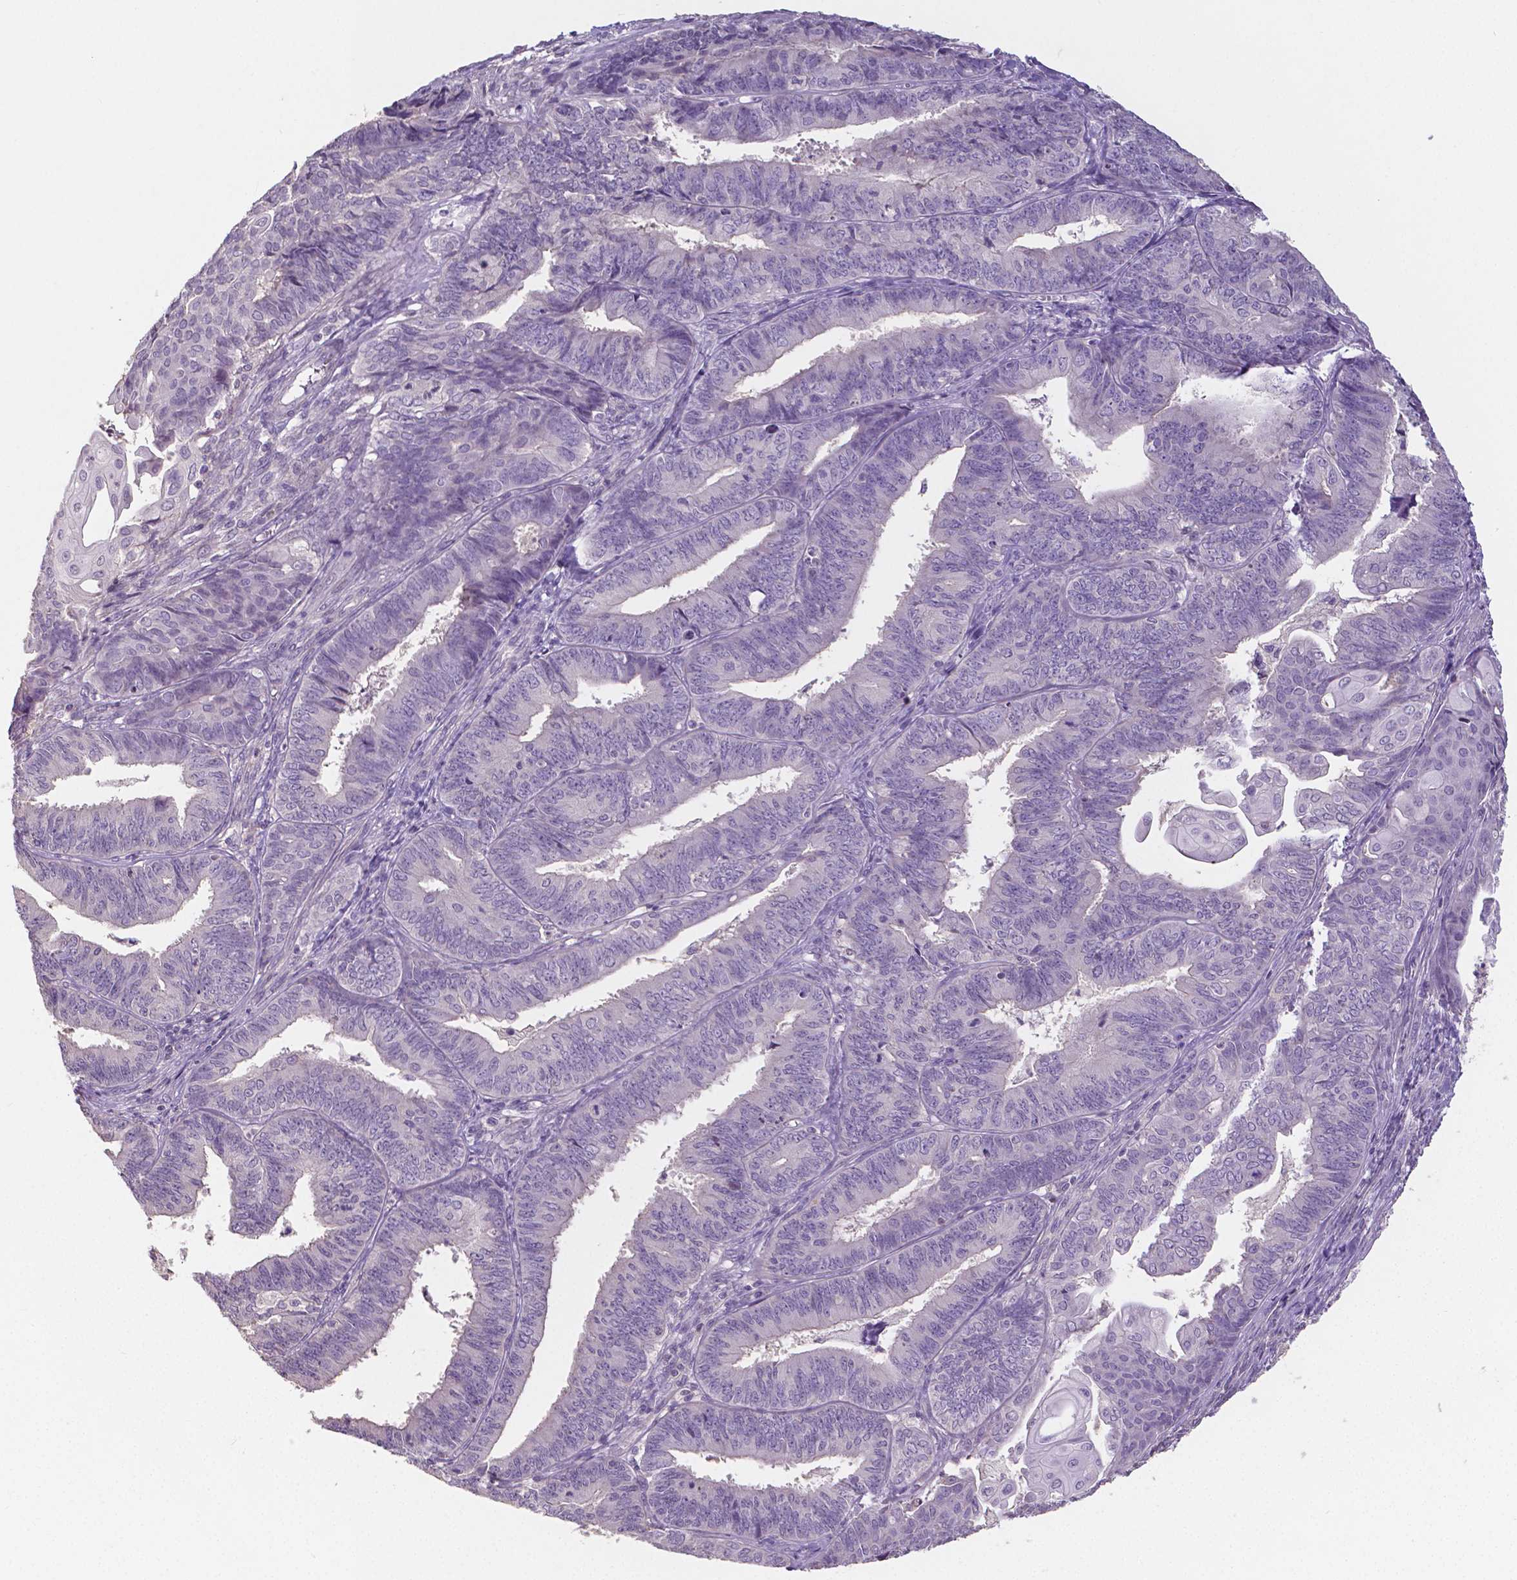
{"staining": {"intensity": "negative", "quantity": "none", "location": "none"}, "tissue": "endometrial cancer", "cell_type": "Tumor cells", "image_type": "cancer", "snomed": [{"axis": "morphology", "description": "Adenocarcinoma, NOS"}, {"axis": "topography", "description": "Endometrium"}], "caption": "High magnification brightfield microscopy of endometrial cancer (adenocarcinoma) stained with DAB (brown) and counterstained with hematoxylin (blue): tumor cells show no significant expression.", "gene": "CRMP1", "patient": {"sex": "female", "age": 73}}